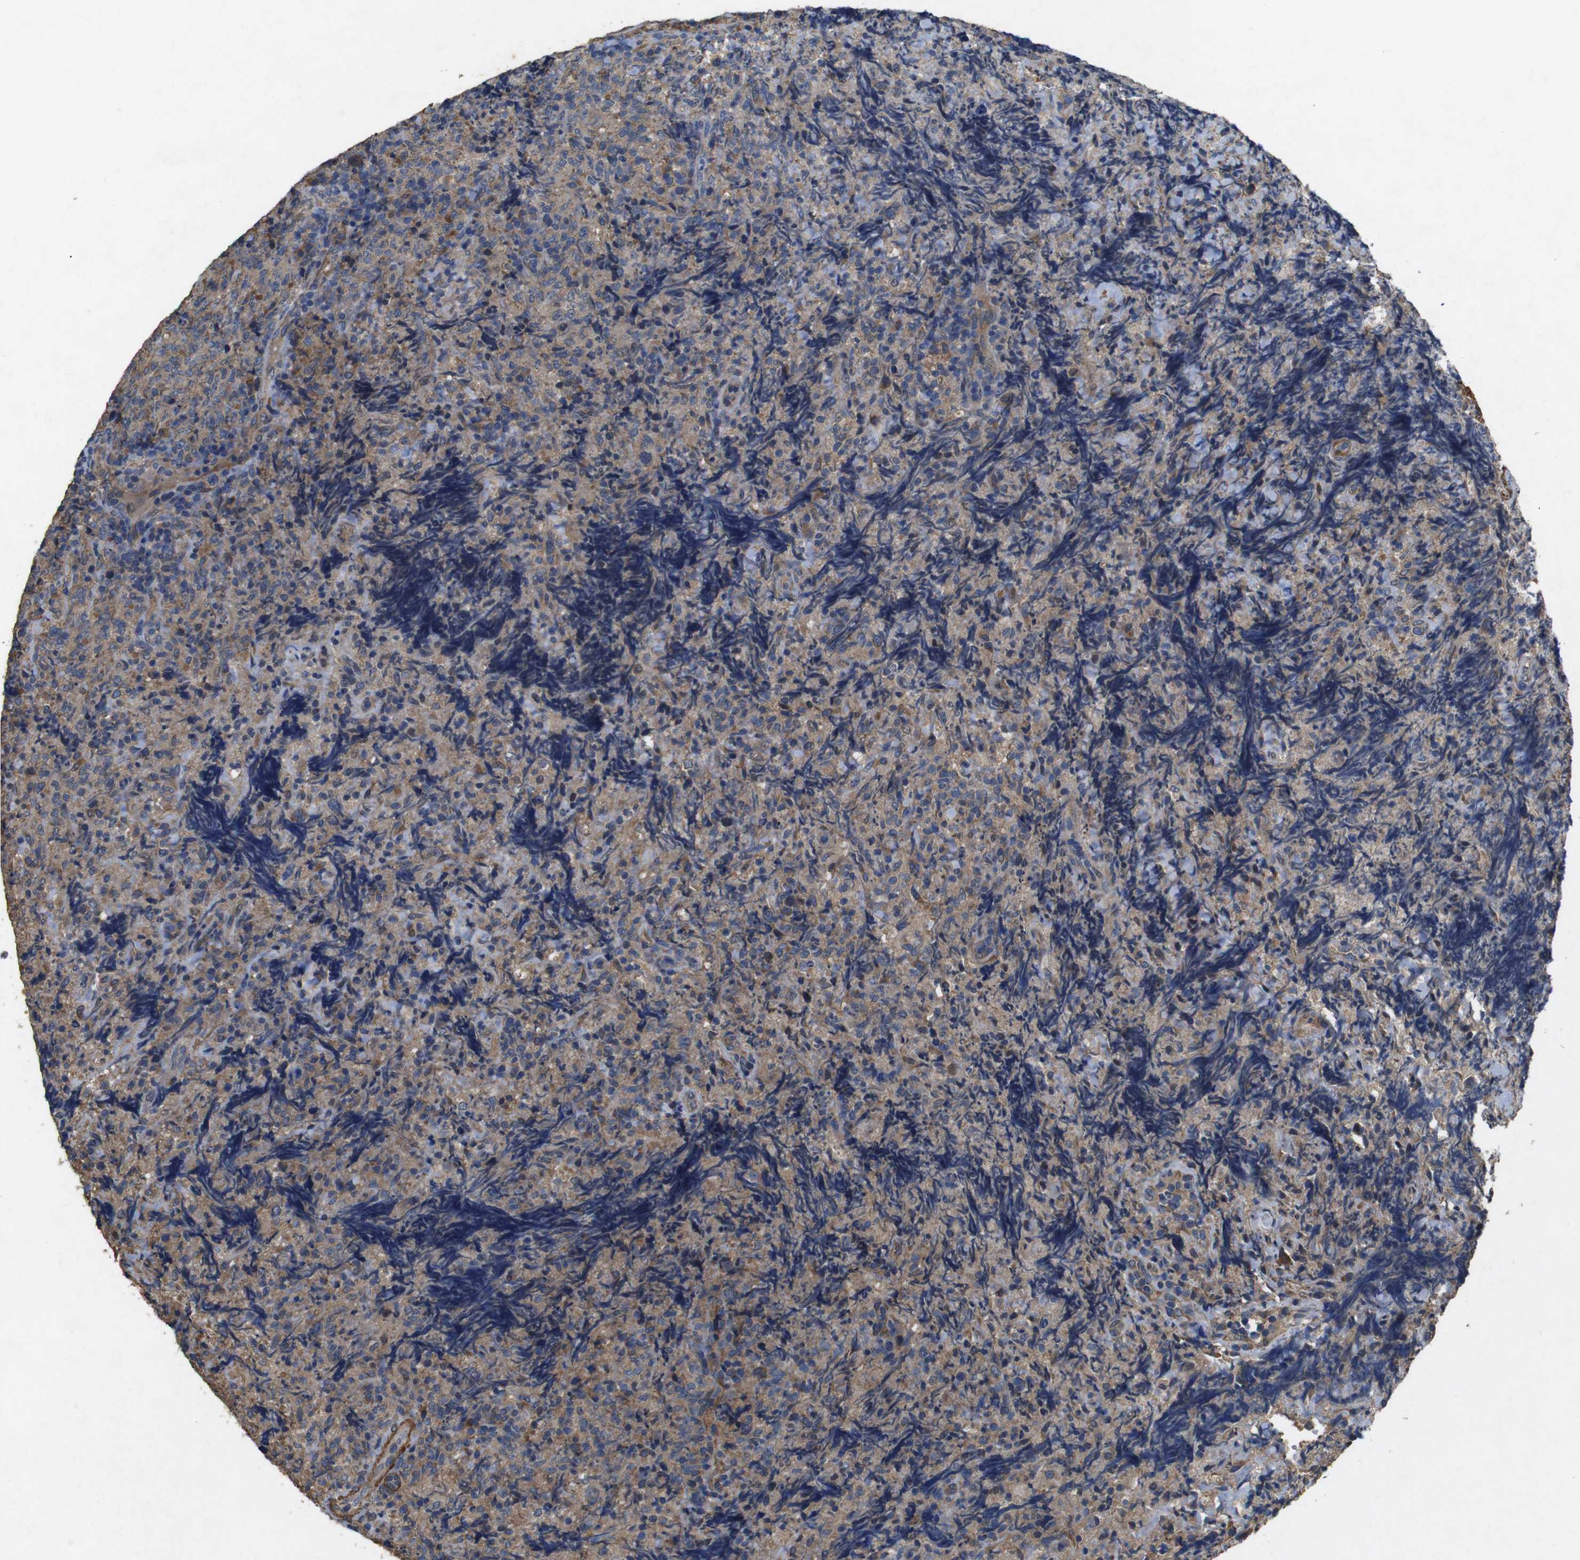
{"staining": {"intensity": "moderate", "quantity": ">75%", "location": "cytoplasmic/membranous"}, "tissue": "lymphoma", "cell_type": "Tumor cells", "image_type": "cancer", "snomed": [{"axis": "morphology", "description": "Malignant lymphoma, non-Hodgkin's type, High grade"}, {"axis": "topography", "description": "Tonsil"}], "caption": "Immunohistochemistry (DAB) staining of human malignant lymphoma, non-Hodgkin's type (high-grade) reveals moderate cytoplasmic/membranous protein expression in approximately >75% of tumor cells.", "gene": "BNIP3", "patient": {"sex": "female", "age": 36}}